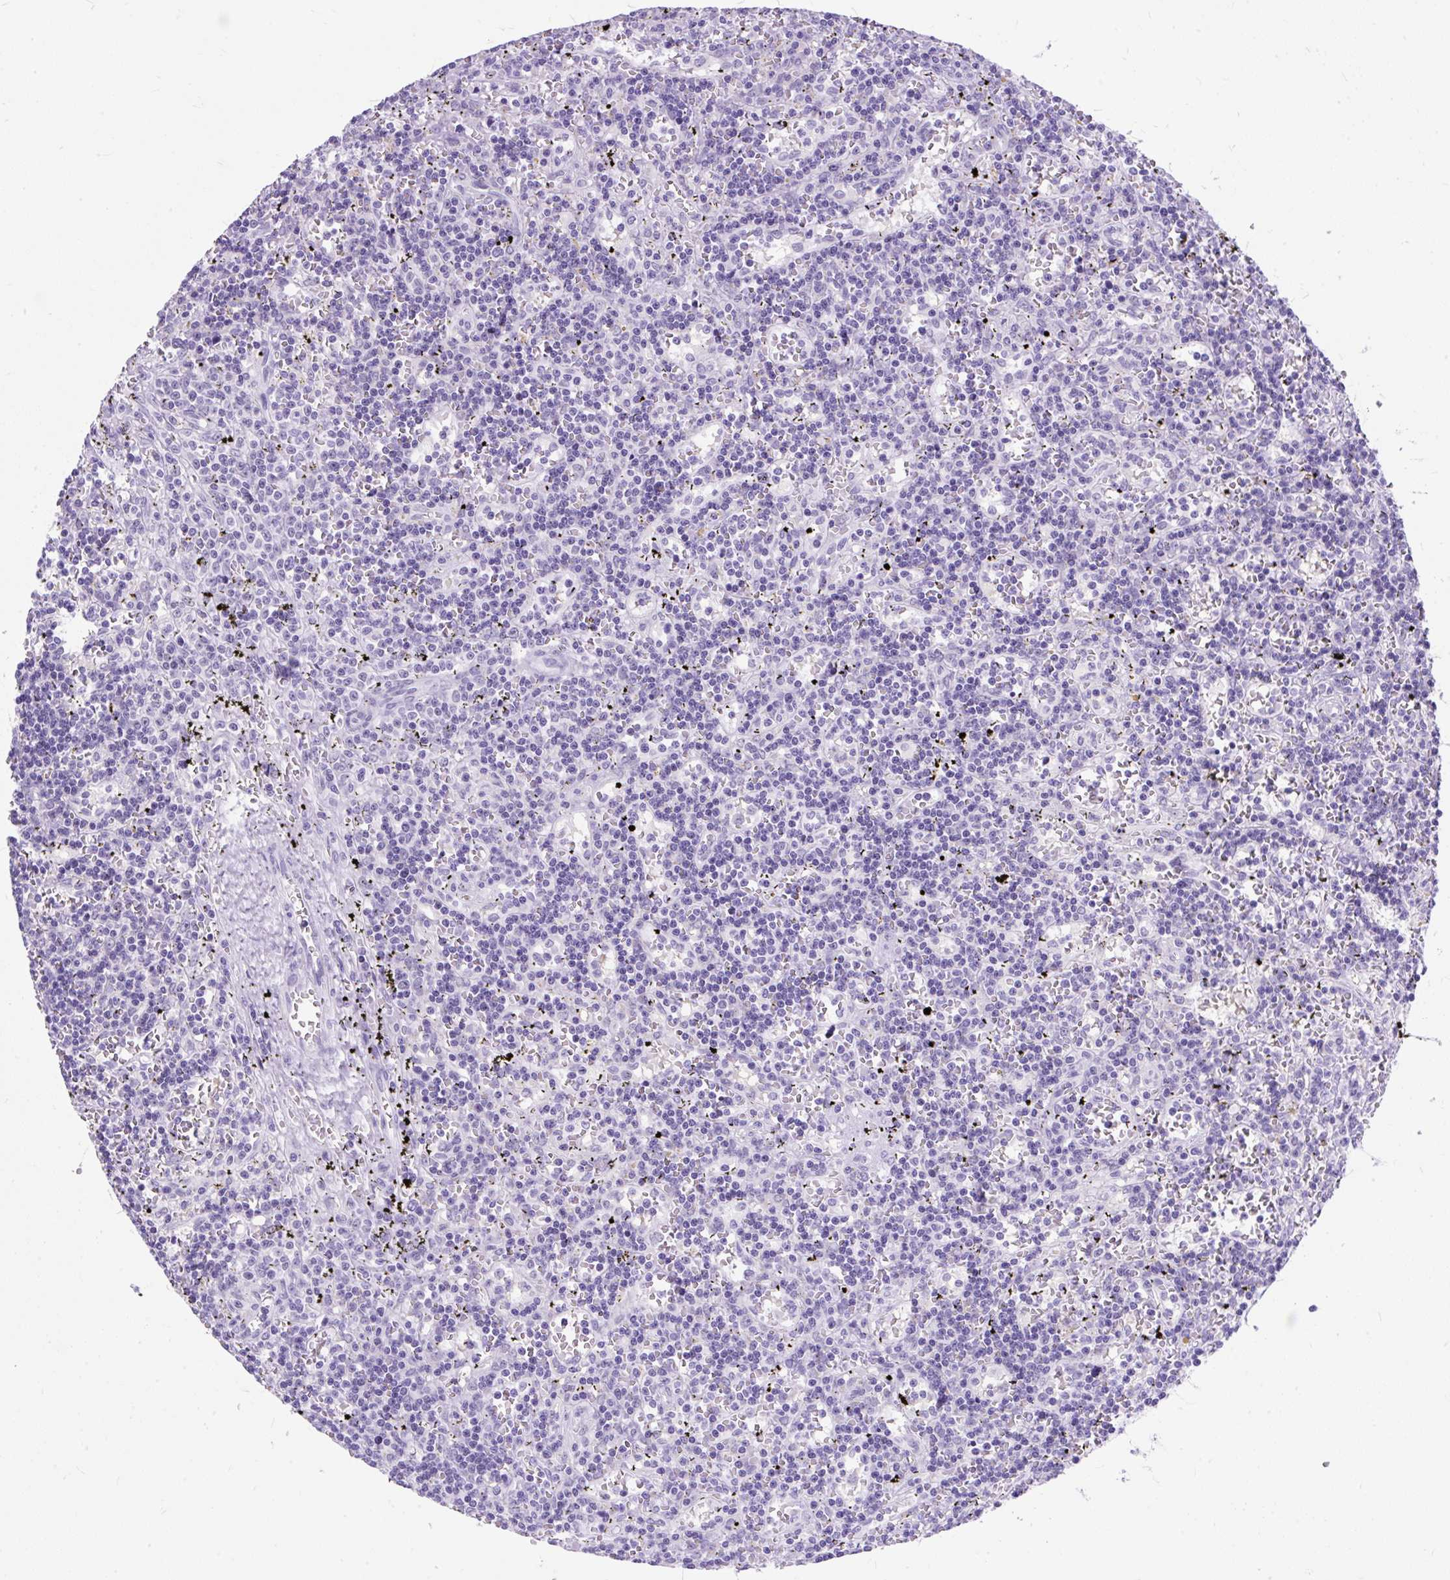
{"staining": {"intensity": "negative", "quantity": "none", "location": "none"}, "tissue": "lymphoma", "cell_type": "Tumor cells", "image_type": "cancer", "snomed": [{"axis": "morphology", "description": "Malignant lymphoma, non-Hodgkin's type, Low grade"}, {"axis": "topography", "description": "Spleen"}], "caption": "Immunohistochemistry image of human malignant lymphoma, non-Hodgkin's type (low-grade) stained for a protein (brown), which demonstrates no positivity in tumor cells.", "gene": "SCGB1A1", "patient": {"sex": "male", "age": 60}}